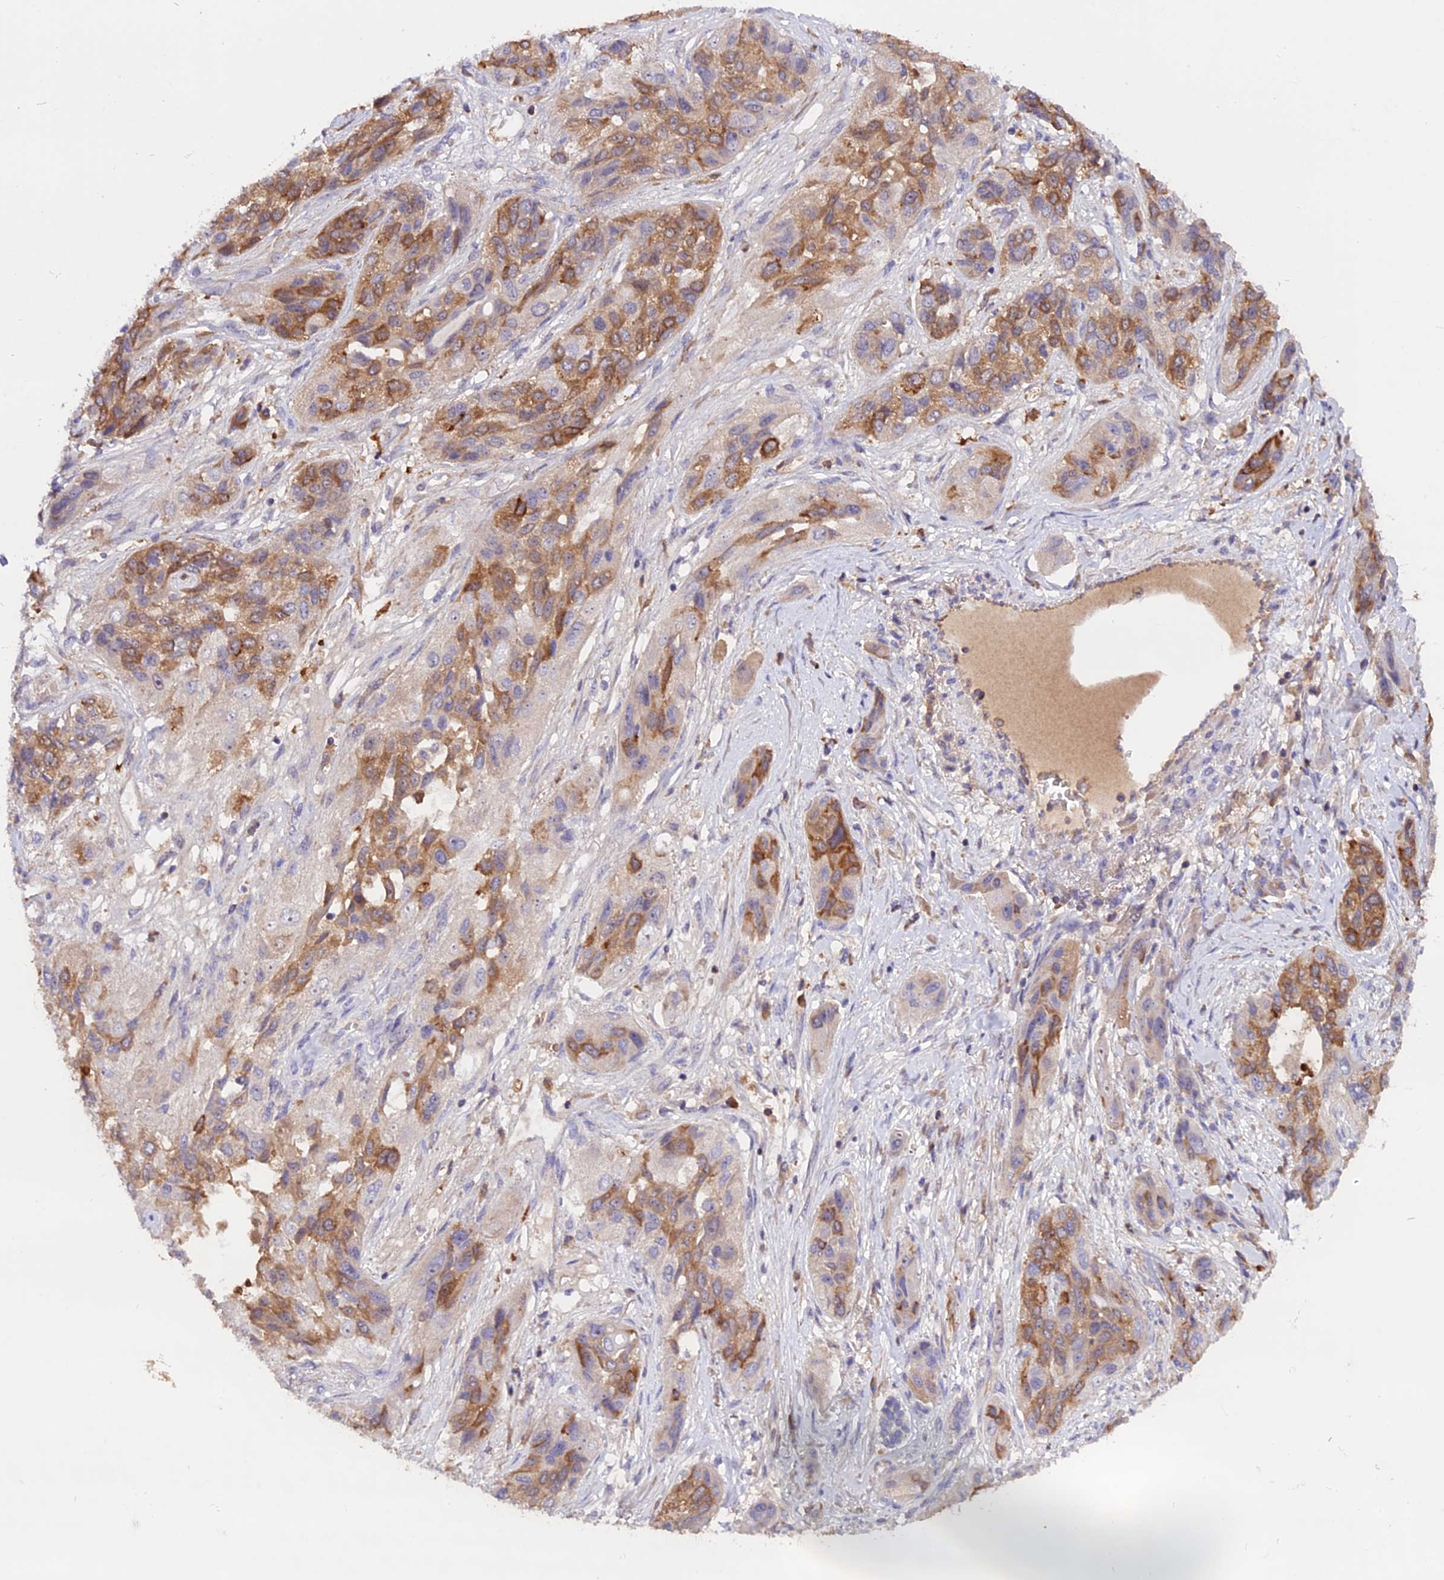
{"staining": {"intensity": "moderate", "quantity": ">75%", "location": "cytoplasmic/membranous"}, "tissue": "lung cancer", "cell_type": "Tumor cells", "image_type": "cancer", "snomed": [{"axis": "morphology", "description": "Squamous cell carcinoma, NOS"}, {"axis": "topography", "description": "Lung"}], "caption": "Brown immunohistochemical staining in human lung cancer (squamous cell carcinoma) demonstrates moderate cytoplasmic/membranous positivity in approximately >75% of tumor cells. The protein of interest is shown in brown color, while the nuclei are stained blue.", "gene": "MARK4", "patient": {"sex": "female", "age": 70}}